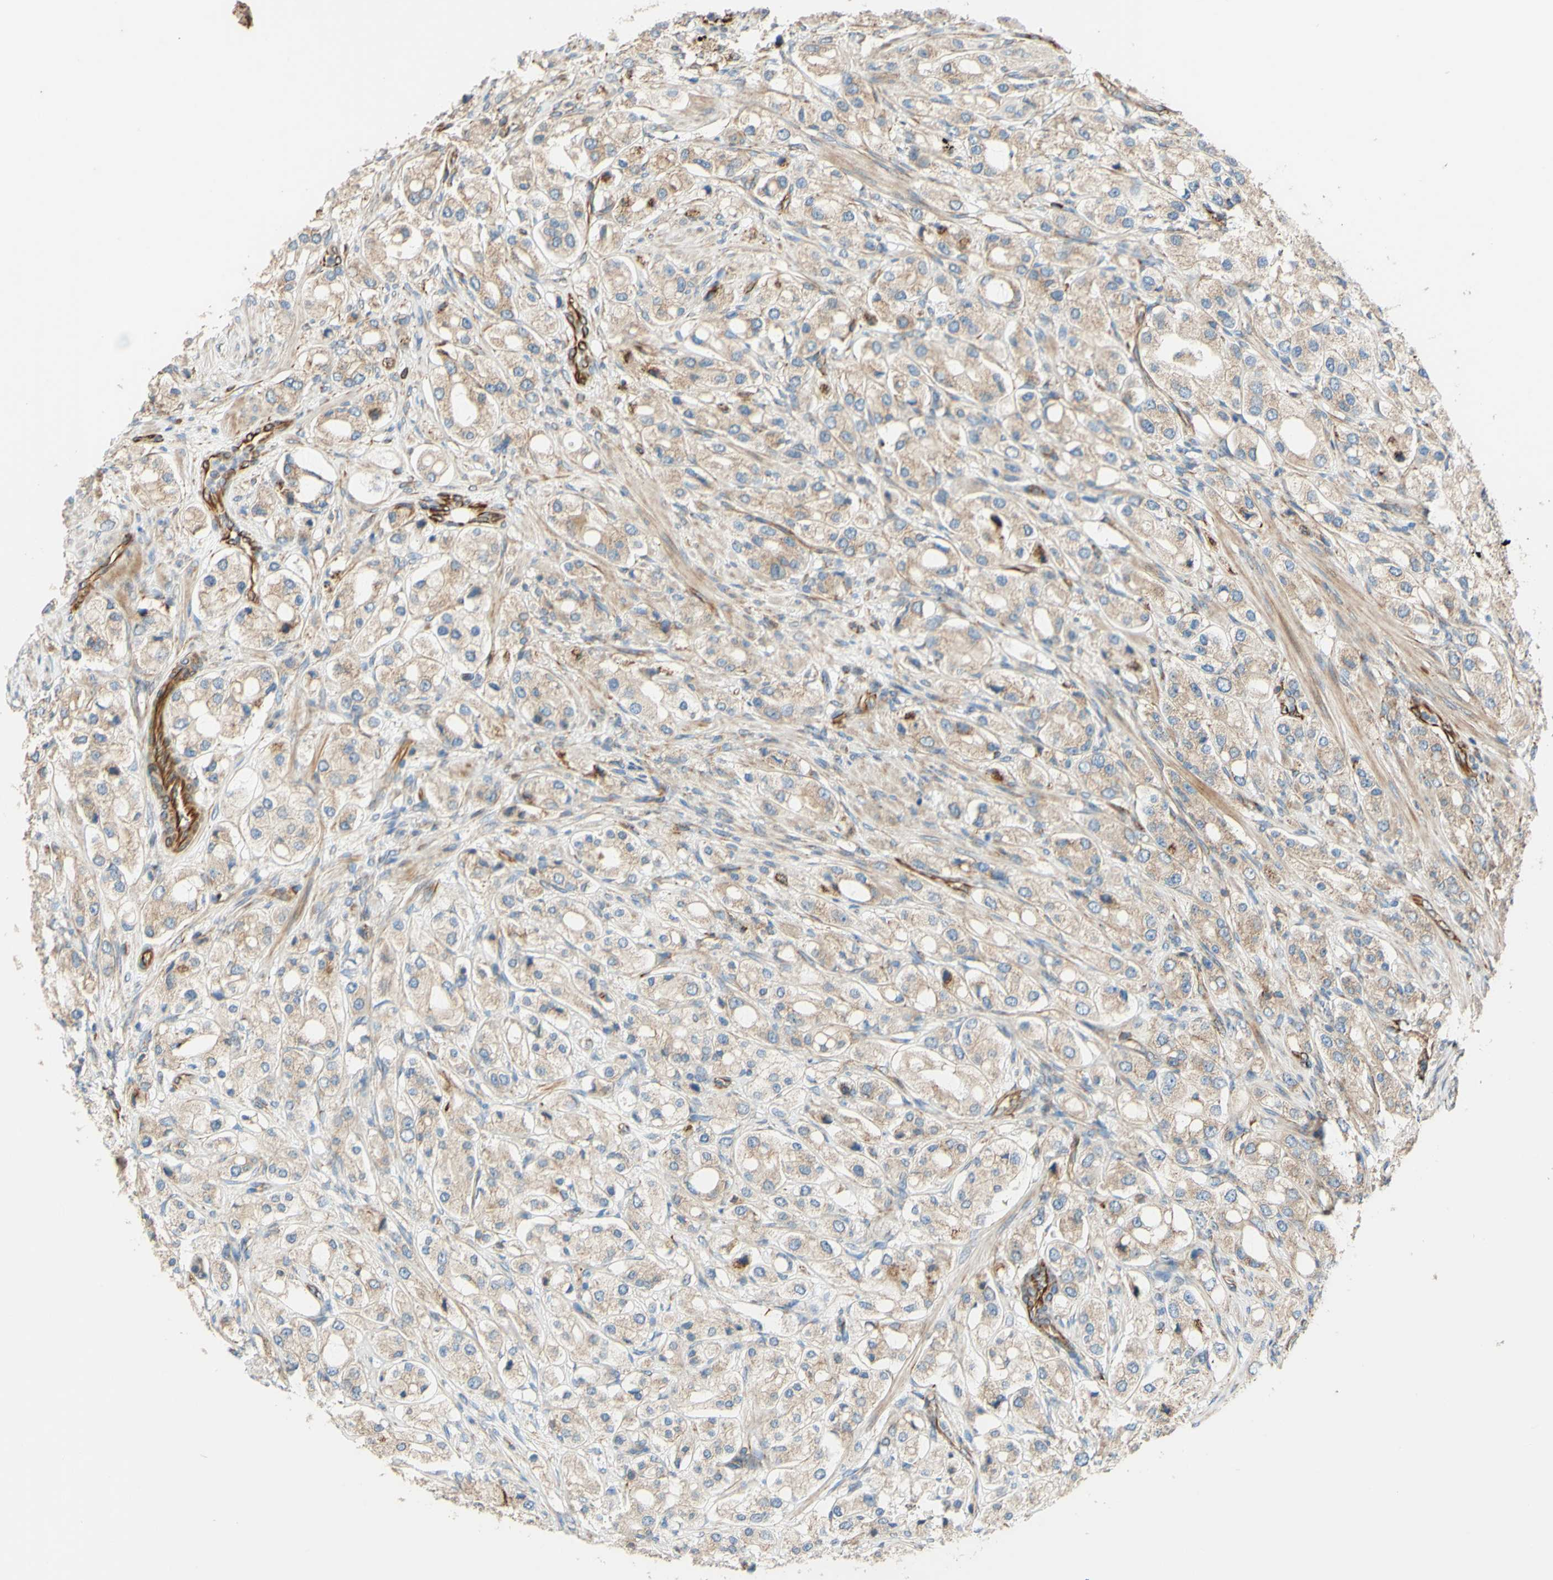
{"staining": {"intensity": "weak", "quantity": ">75%", "location": "cytoplasmic/membranous"}, "tissue": "prostate cancer", "cell_type": "Tumor cells", "image_type": "cancer", "snomed": [{"axis": "morphology", "description": "Adenocarcinoma, High grade"}, {"axis": "topography", "description": "Prostate"}], "caption": "Protein expression analysis of human prostate high-grade adenocarcinoma reveals weak cytoplasmic/membranous positivity in approximately >75% of tumor cells.", "gene": "C1orf43", "patient": {"sex": "male", "age": 65}}